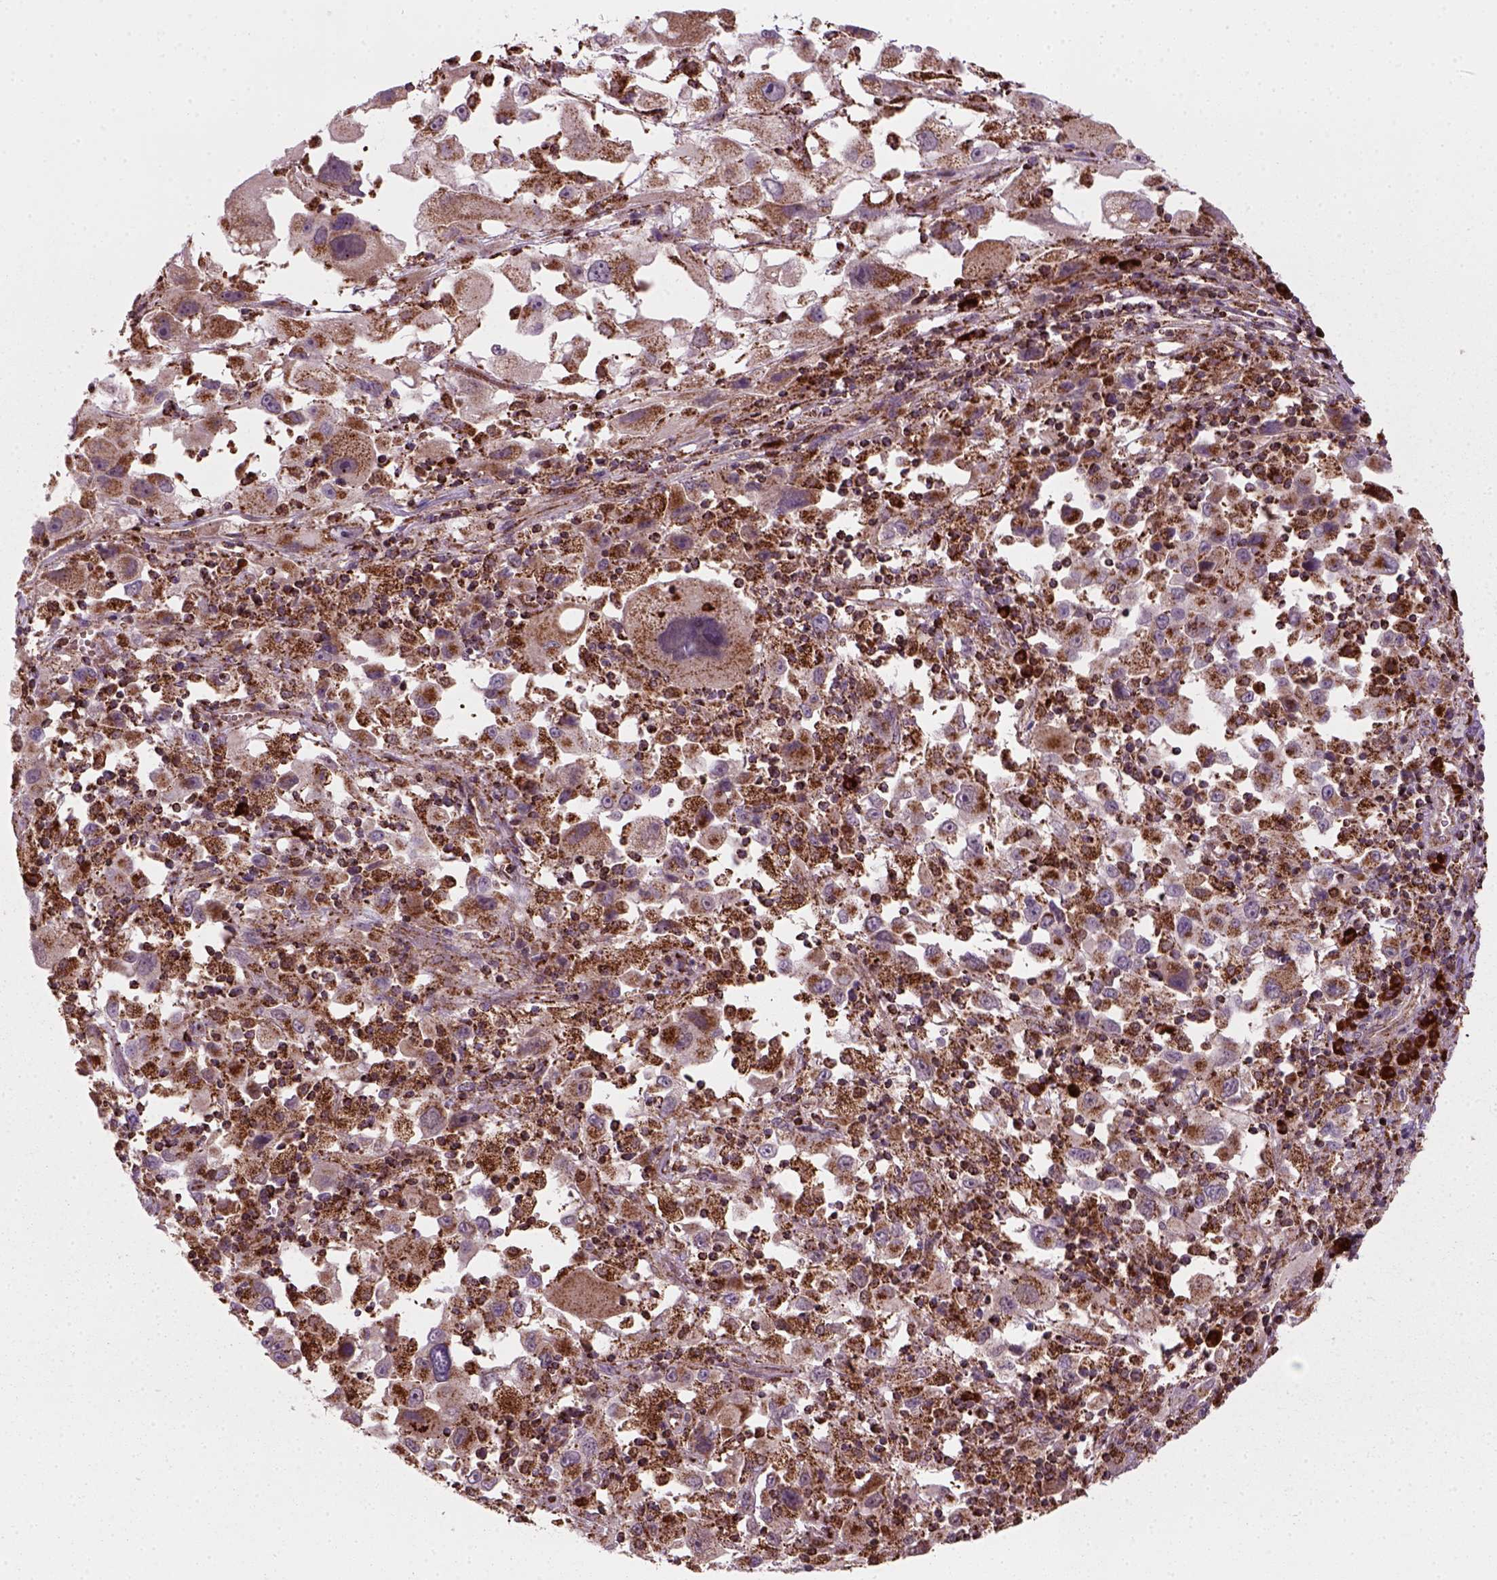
{"staining": {"intensity": "strong", "quantity": ">75%", "location": "cytoplasmic/membranous"}, "tissue": "melanoma", "cell_type": "Tumor cells", "image_type": "cancer", "snomed": [{"axis": "morphology", "description": "Malignant melanoma, Metastatic site"}, {"axis": "topography", "description": "Soft tissue"}], "caption": "Immunohistochemistry of human melanoma displays high levels of strong cytoplasmic/membranous staining in approximately >75% of tumor cells. (DAB = brown stain, brightfield microscopy at high magnification).", "gene": "NUDT16L1", "patient": {"sex": "male", "age": 50}}